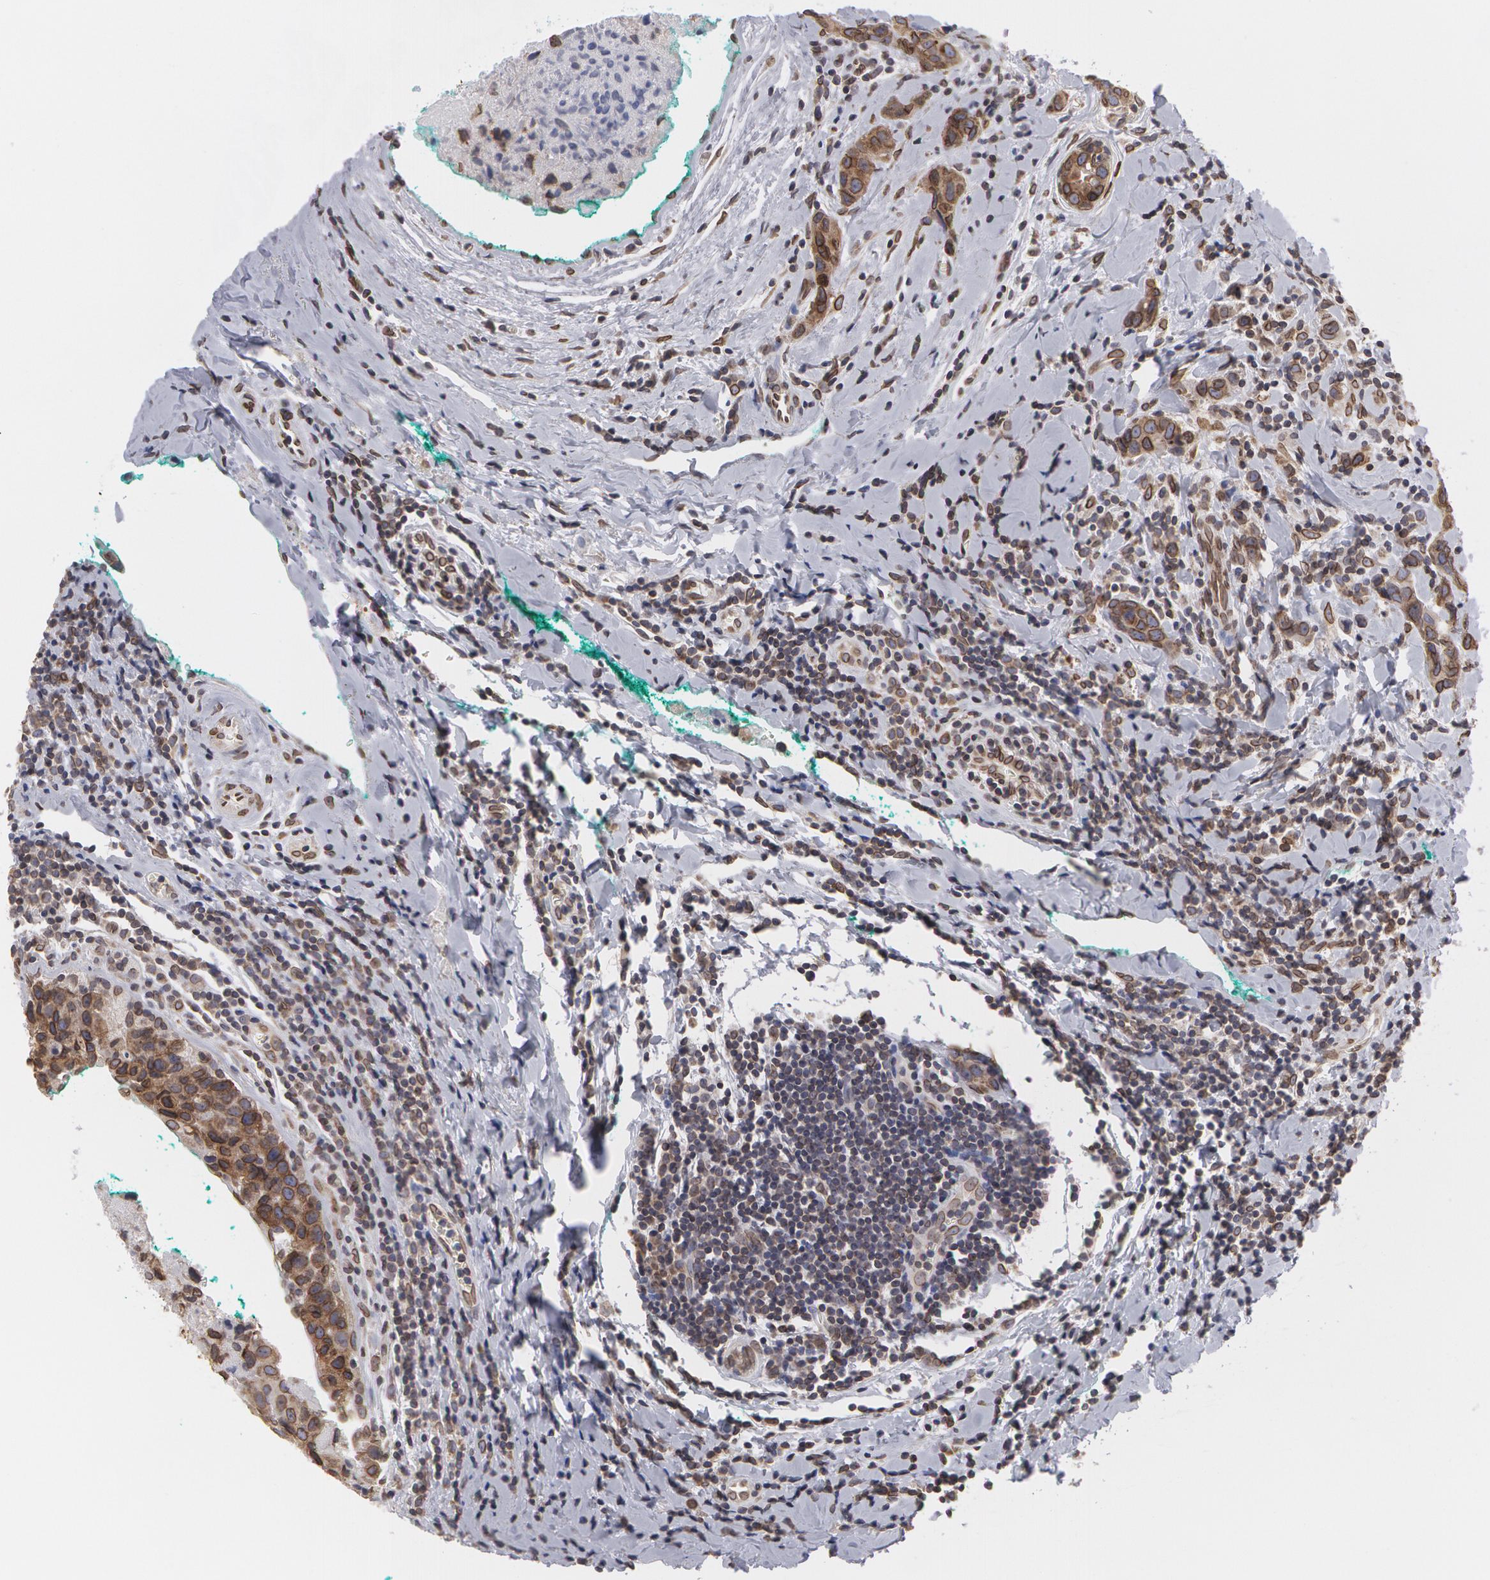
{"staining": {"intensity": "moderate", "quantity": "25%-75%", "location": "nuclear"}, "tissue": "breast cancer", "cell_type": "Tumor cells", "image_type": "cancer", "snomed": [{"axis": "morphology", "description": "Duct carcinoma"}, {"axis": "topography", "description": "Breast"}], "caption": "This is an image of immunohistochemistry staining of breast cancer (invasive ductal carcinoma), which shows moderate staining in the nuclear of tumor cells.", "gene": "EMD", "patient": {"sex": "female", "age": 24}}